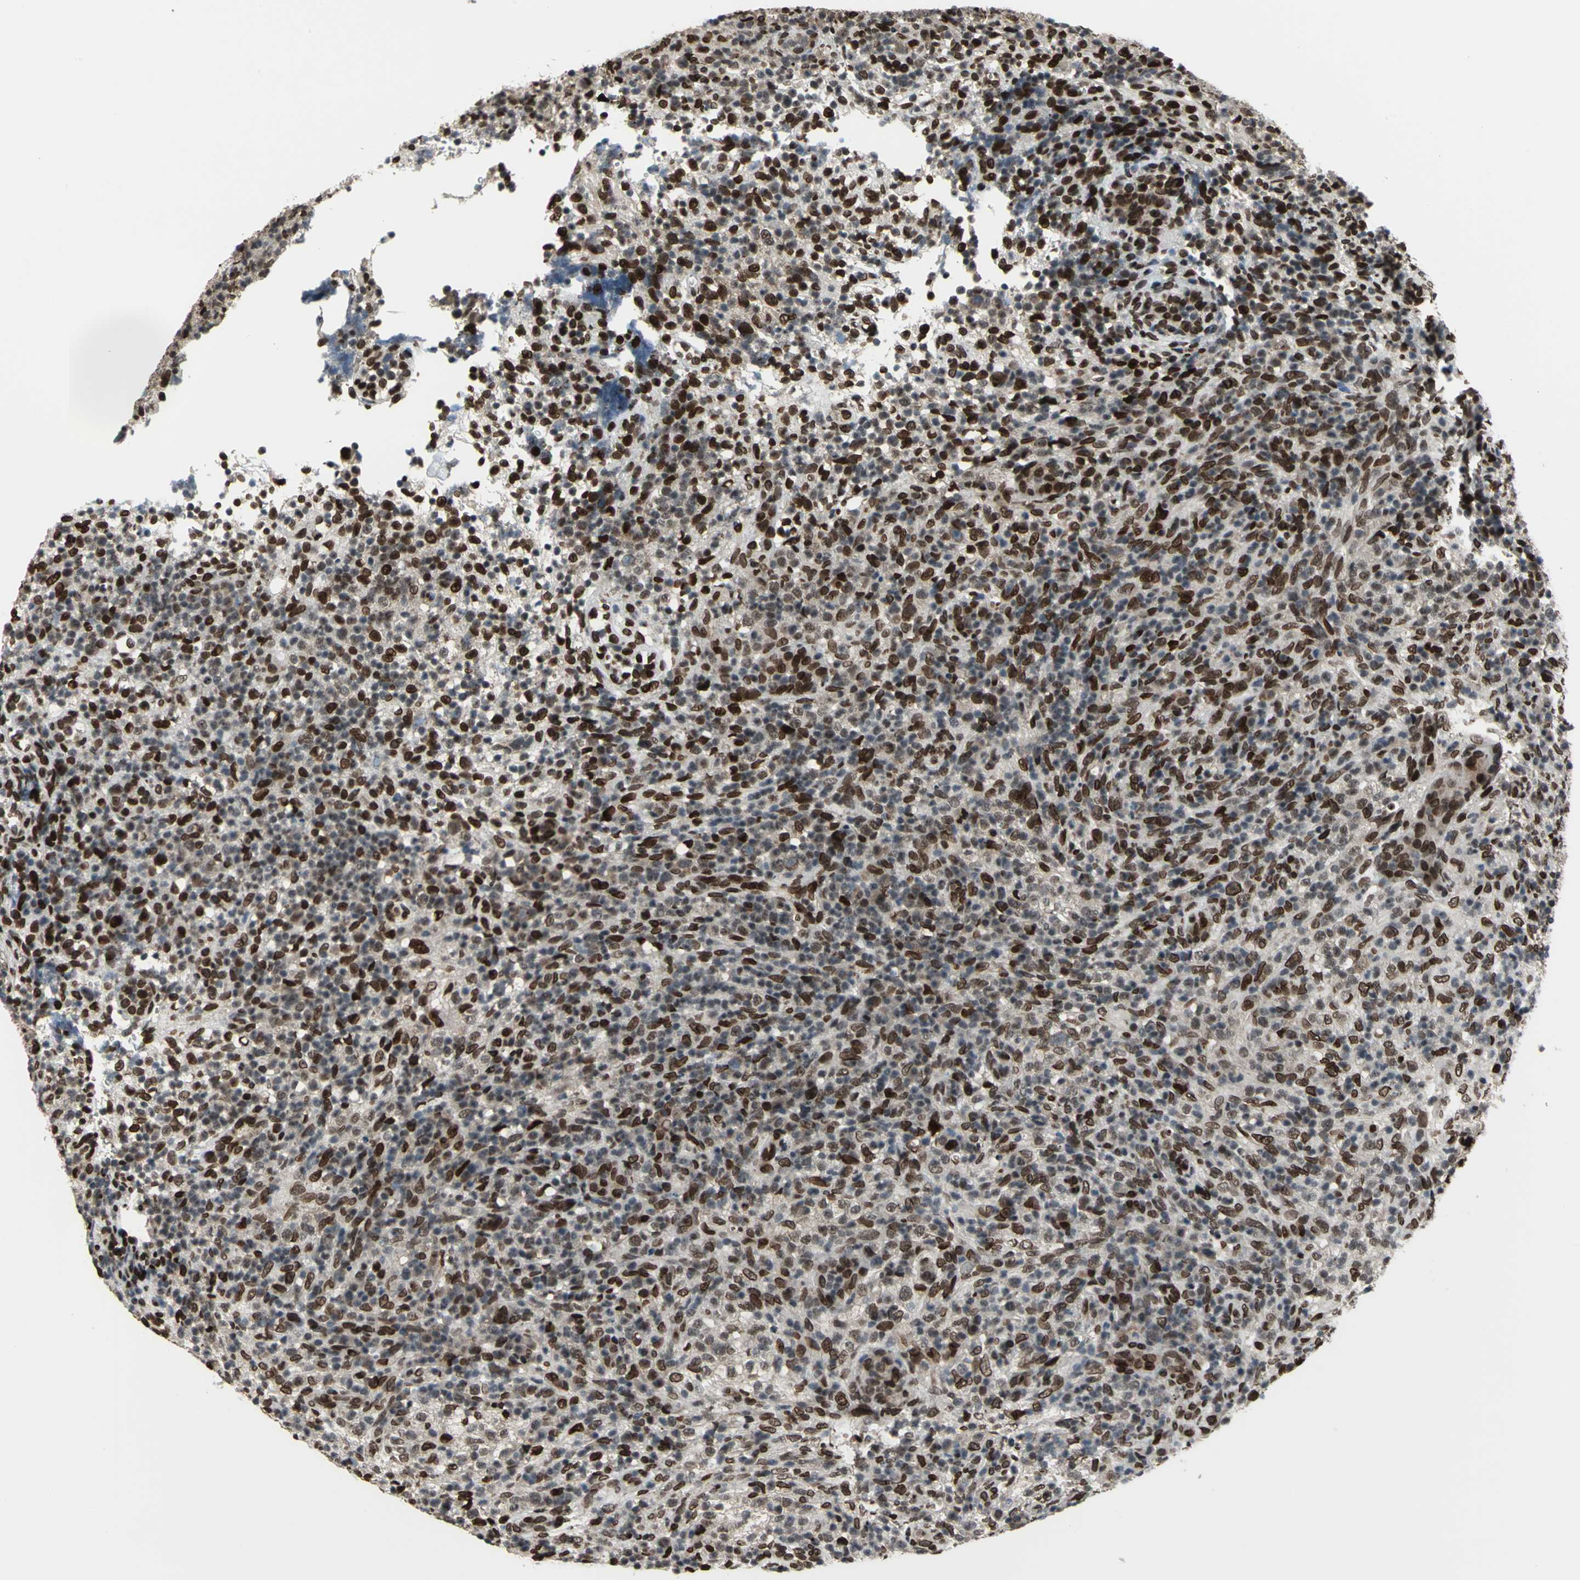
{"staining": {"intensity": "strong", "quantity": "25%-75%", "location": "nuclear"}, "tissue": "lymphoma", "cell_type": "Tumor cells", "image_type": "cancer", "snomed": [{"axis": "morphology", "description": "Malignant lymphoma, non-Hodgkin's type, High grade"}, {"axis": "topography", "description": "Lymph node"}], "caption": "The immunohistochemical stain labels strong nuclear staining in tumor cells of lymphoma tissue.", "gene": "ISY1", "patient": {"sex": "female", "age": 76}}